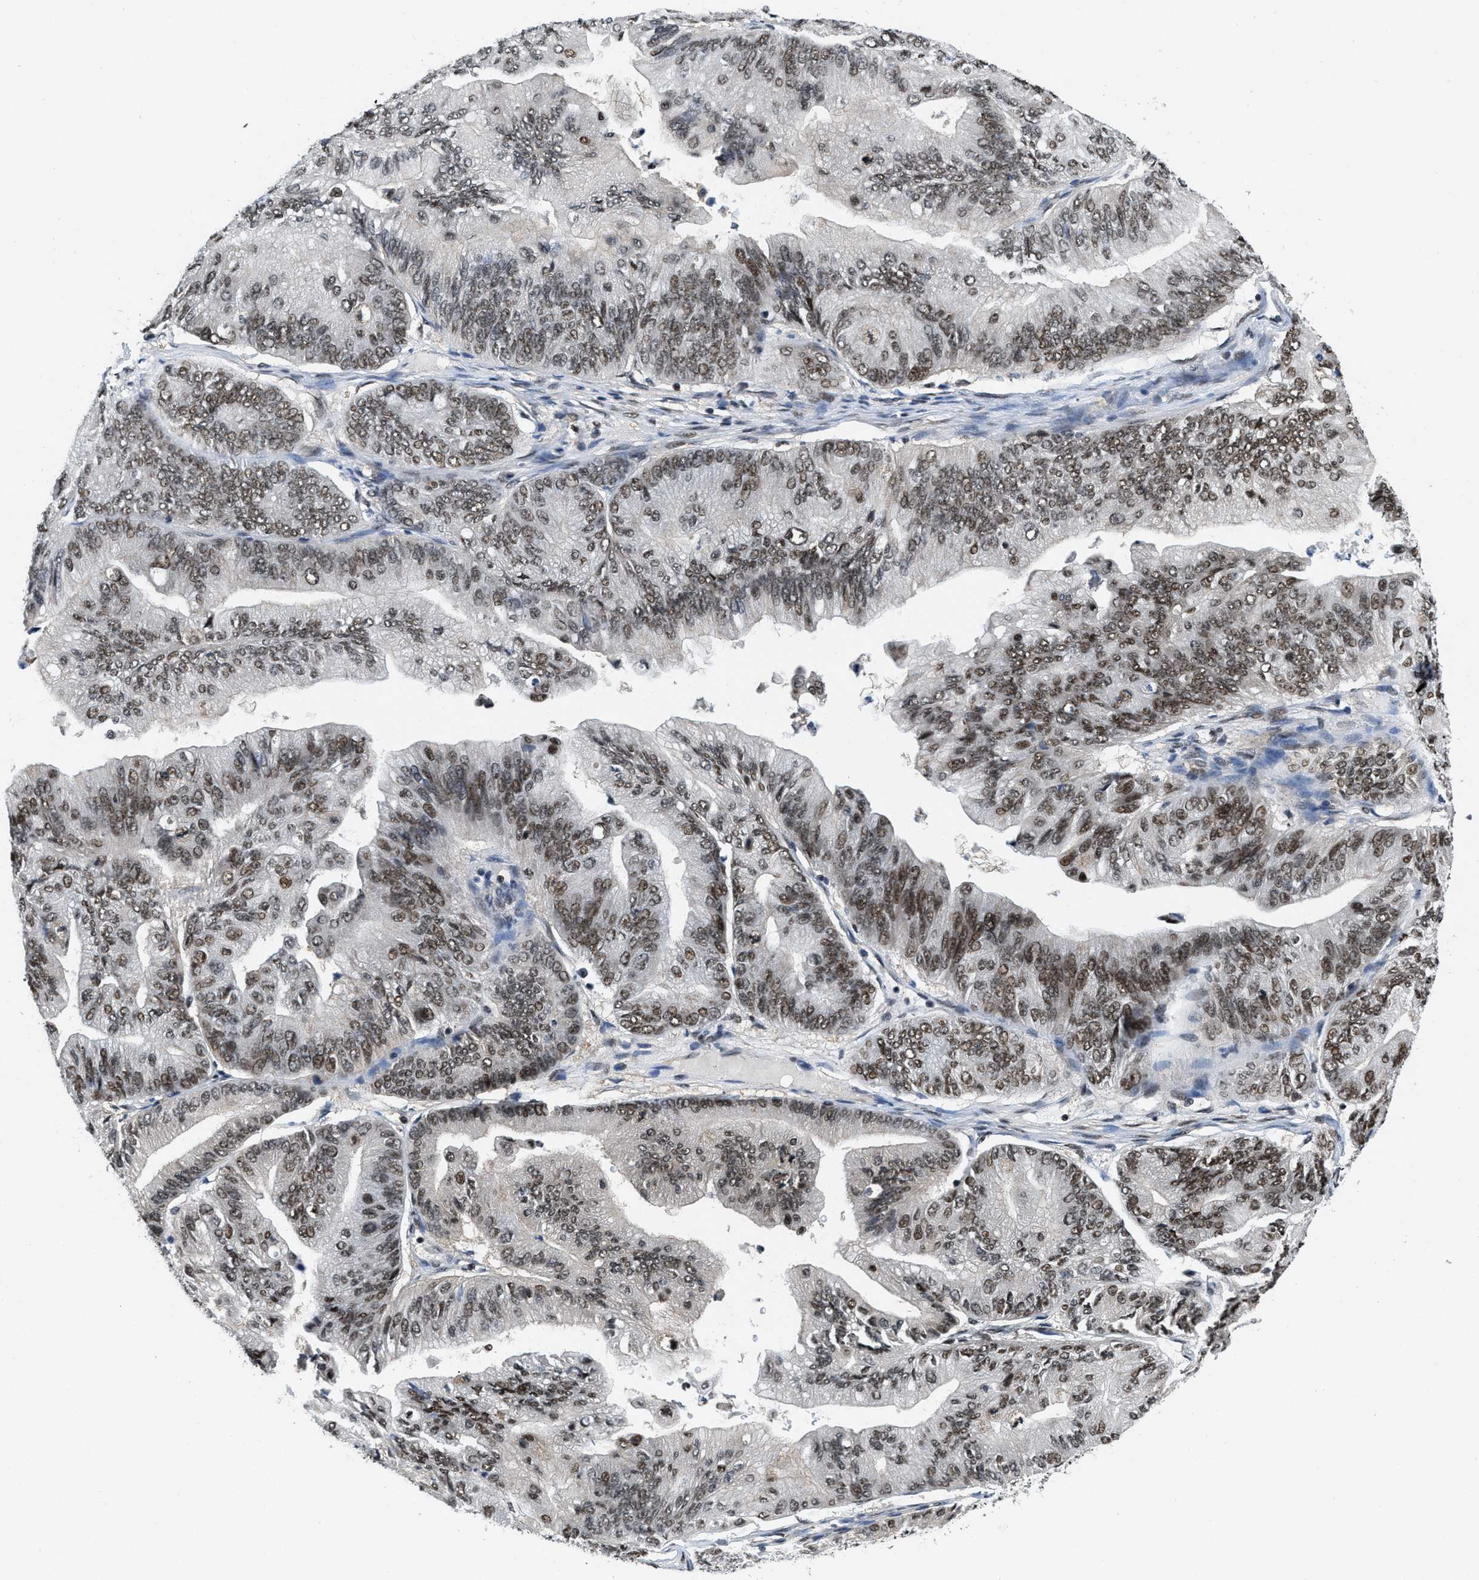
{"staining": {"intensity": "moderate", "quantity": "25%-75%", "location": "nuclear"}, "tissue": "ovarian cancer", "cell_type": "Tumor cells", "image_type": "cancer", "snomed": [{"axis": "morphology", "description": "Cystadenocarcinoma, mucinous, NOS"}, {"axis": "topography", "description": "Ovary"}], "caption": "Moderate nuclear protein positivity is identified in approximately 25%-75% of tumor cells in ovarian mucinous cystadenocarcinoma.", "gene": "SAFB", "patient": {"sex": "female", "age": 61}}